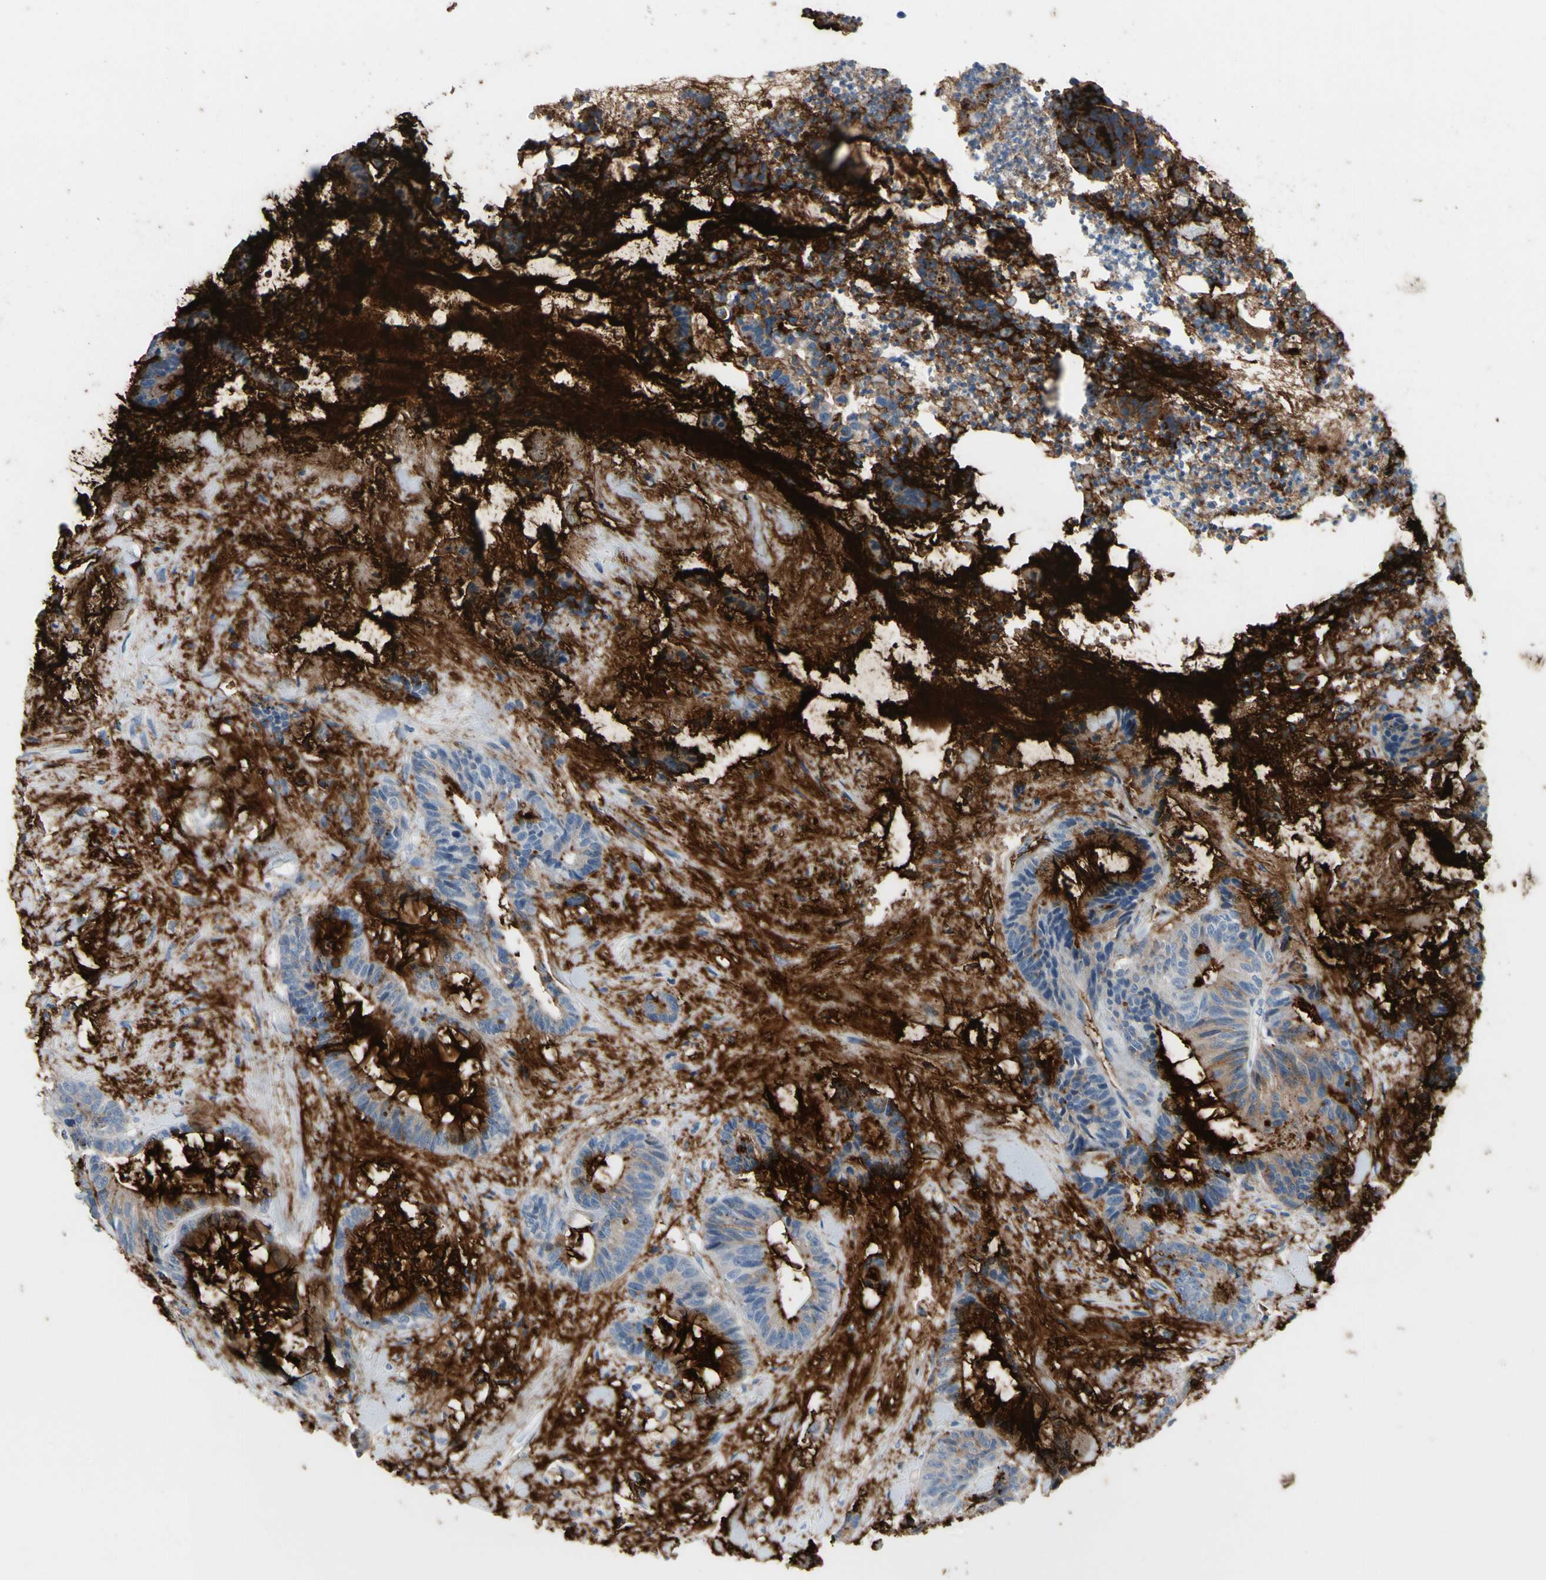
{"staining": {"intensity": "strong", "quantity": ">75%", "location": "cytoplasmic/membranous"}, "tissue": "colorectal cancer", "cell_type": "Tumor cells", "image_type": "cancer", "snomed": [{"axis": "morphology", "description": "Adenocarcinoma, NOS"}, {"axis": "topography", "description": "Colon"}], "caption": "Immunohistochemical staining of colorectal cancer (adenocarcinoma) exhibits high levels of strong cytoplasmic/membranous positivity in approximately >75% of tumor cells. The protein of interest is stained brown, and the nuclei are stained in blue (DAB (3,3'-diaminobenzidine) IHC with brightfield microscopy, high magnification).", "gene": "MUC5B", "patient": {"sex": "female", "age": 84}}